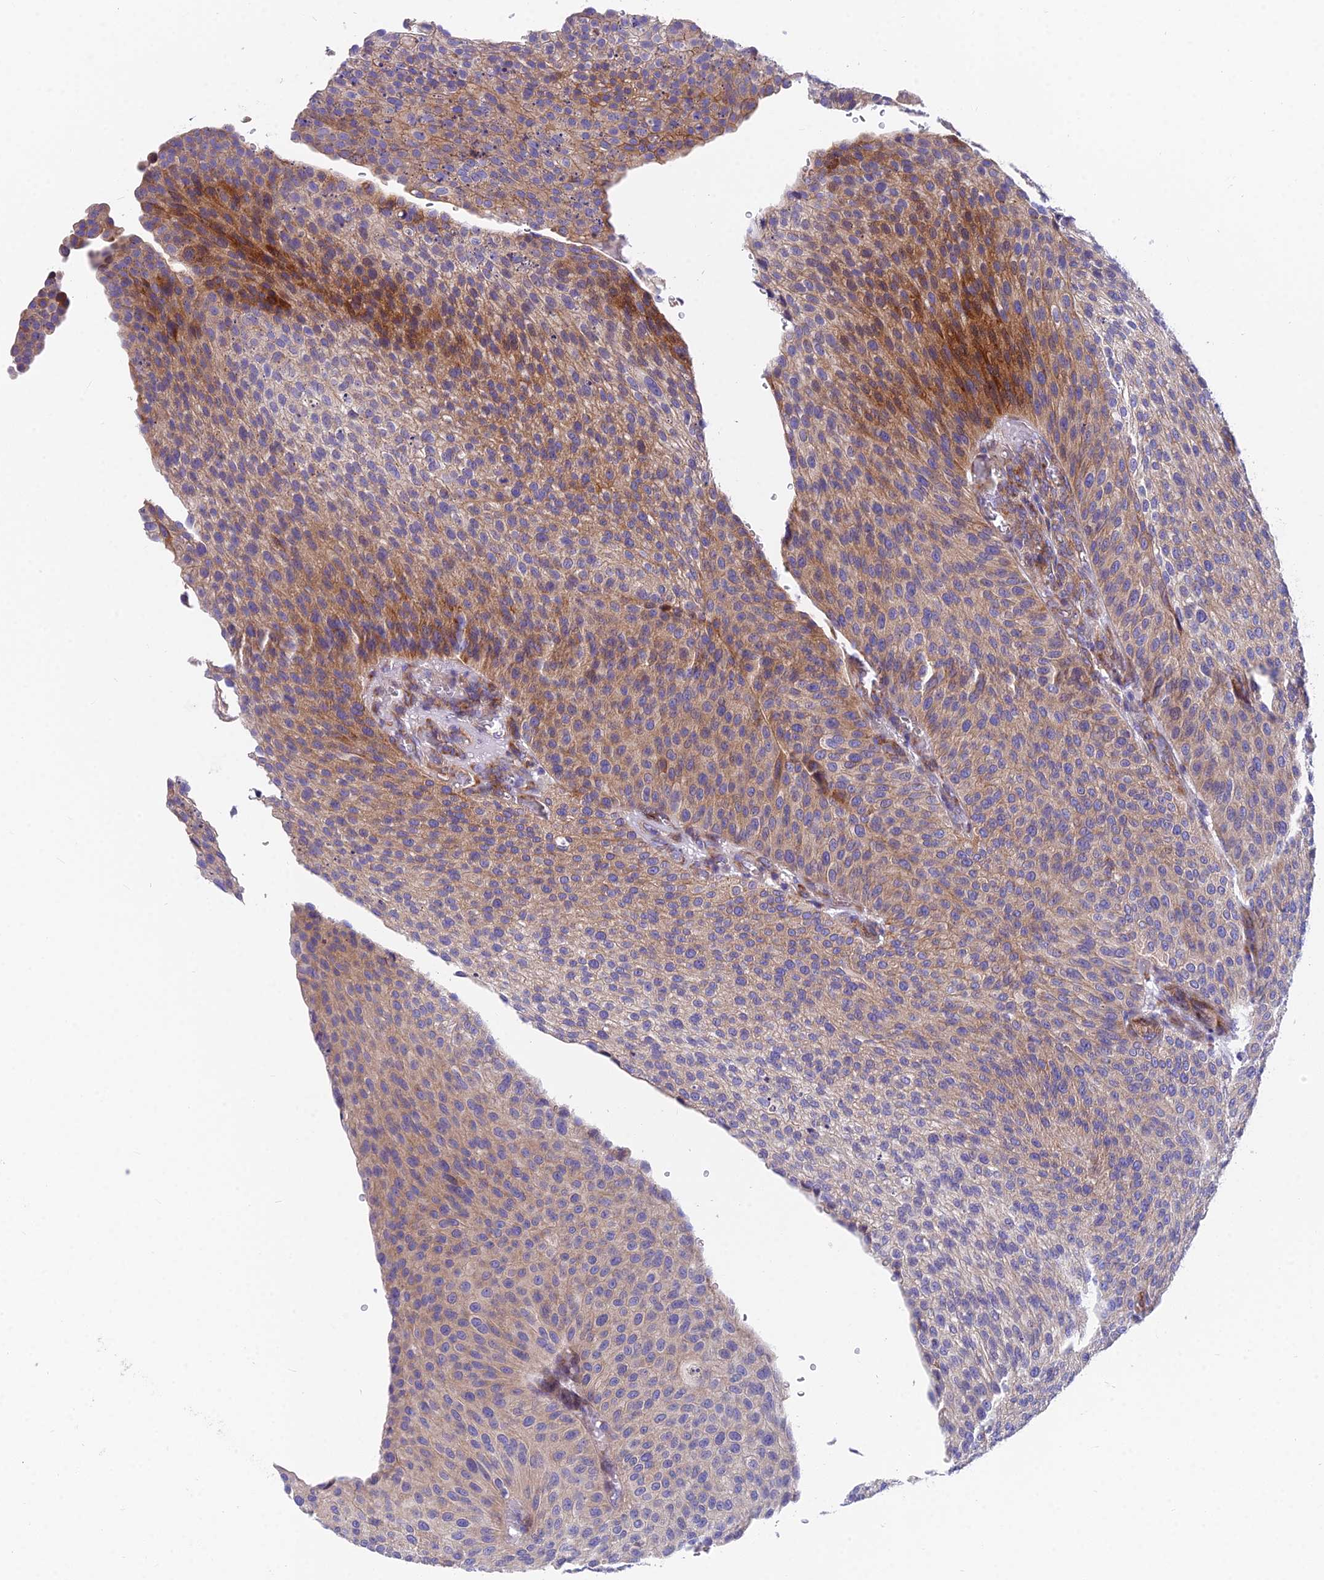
{"staining": {"intensity": "moderate", "quantity": "<25%", "location": "cytoplasmic/membranous"}, "tissue": "urothelial cancer", "cell_type": "Tumor cells", "image_type": "cancer", "snomed": [{"axis": "morphology", "description": "Urothelial carcinoma, Low grade"}, {"axis": "topography", "description": "Smooth muscle"}, {"axis": "topography", "description": "Urinary bladder"}], "caption": "High-magnification brightfield microscopy of urothelial carcinoma (low-grade) stained with DAB (brown) and counterstained with hematoxylin (blue). tumor cells exhibit moderate cytoplasmic/membranous staining is present in approximately<25% of cells.", "gene": "MVB12A", "patient": {"sex": "male", "age": 60}}